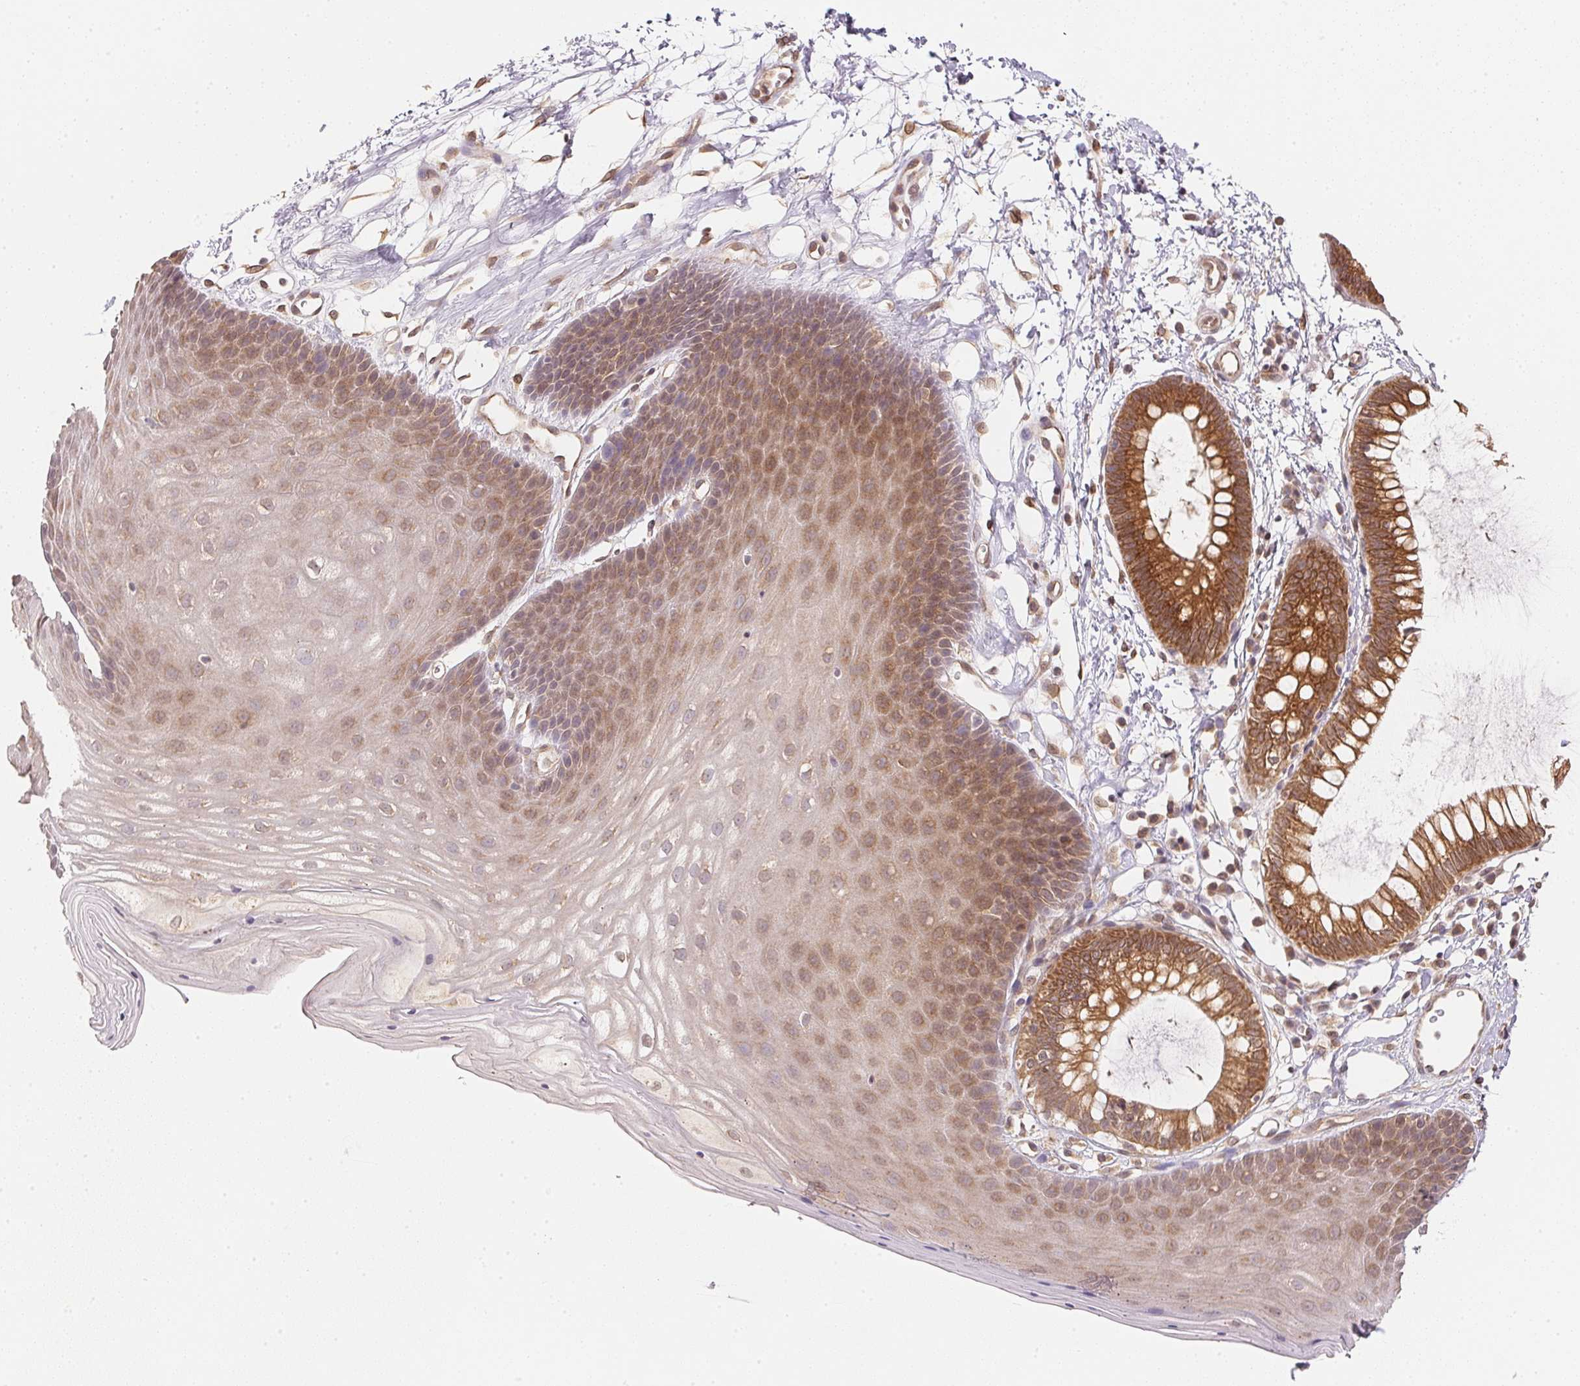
{"staining": {"intensity": "moderate", "quantity": "25%-75%", "location": "cytoplasmic/membranous"}, "tissue": "skin", "cell_type": "Epidermal cells", "image_type": "normal", "snomed": [{"axis": "morphology", "description": "Normal tissue, NOS"}, {"axis": "topography", "description": "Anal"}], "caption": "Protein staining displays moderate cytoplasmic/membranous positivity in about 25%-75% of epidermal cells in unremarkable skin. (DAB (3,3'-diaminobenzidine) IHC, brown staining for protein, blue staining for nuclei).", "gene": "EI24", "patient": {"sex": "male", "age": 53}}